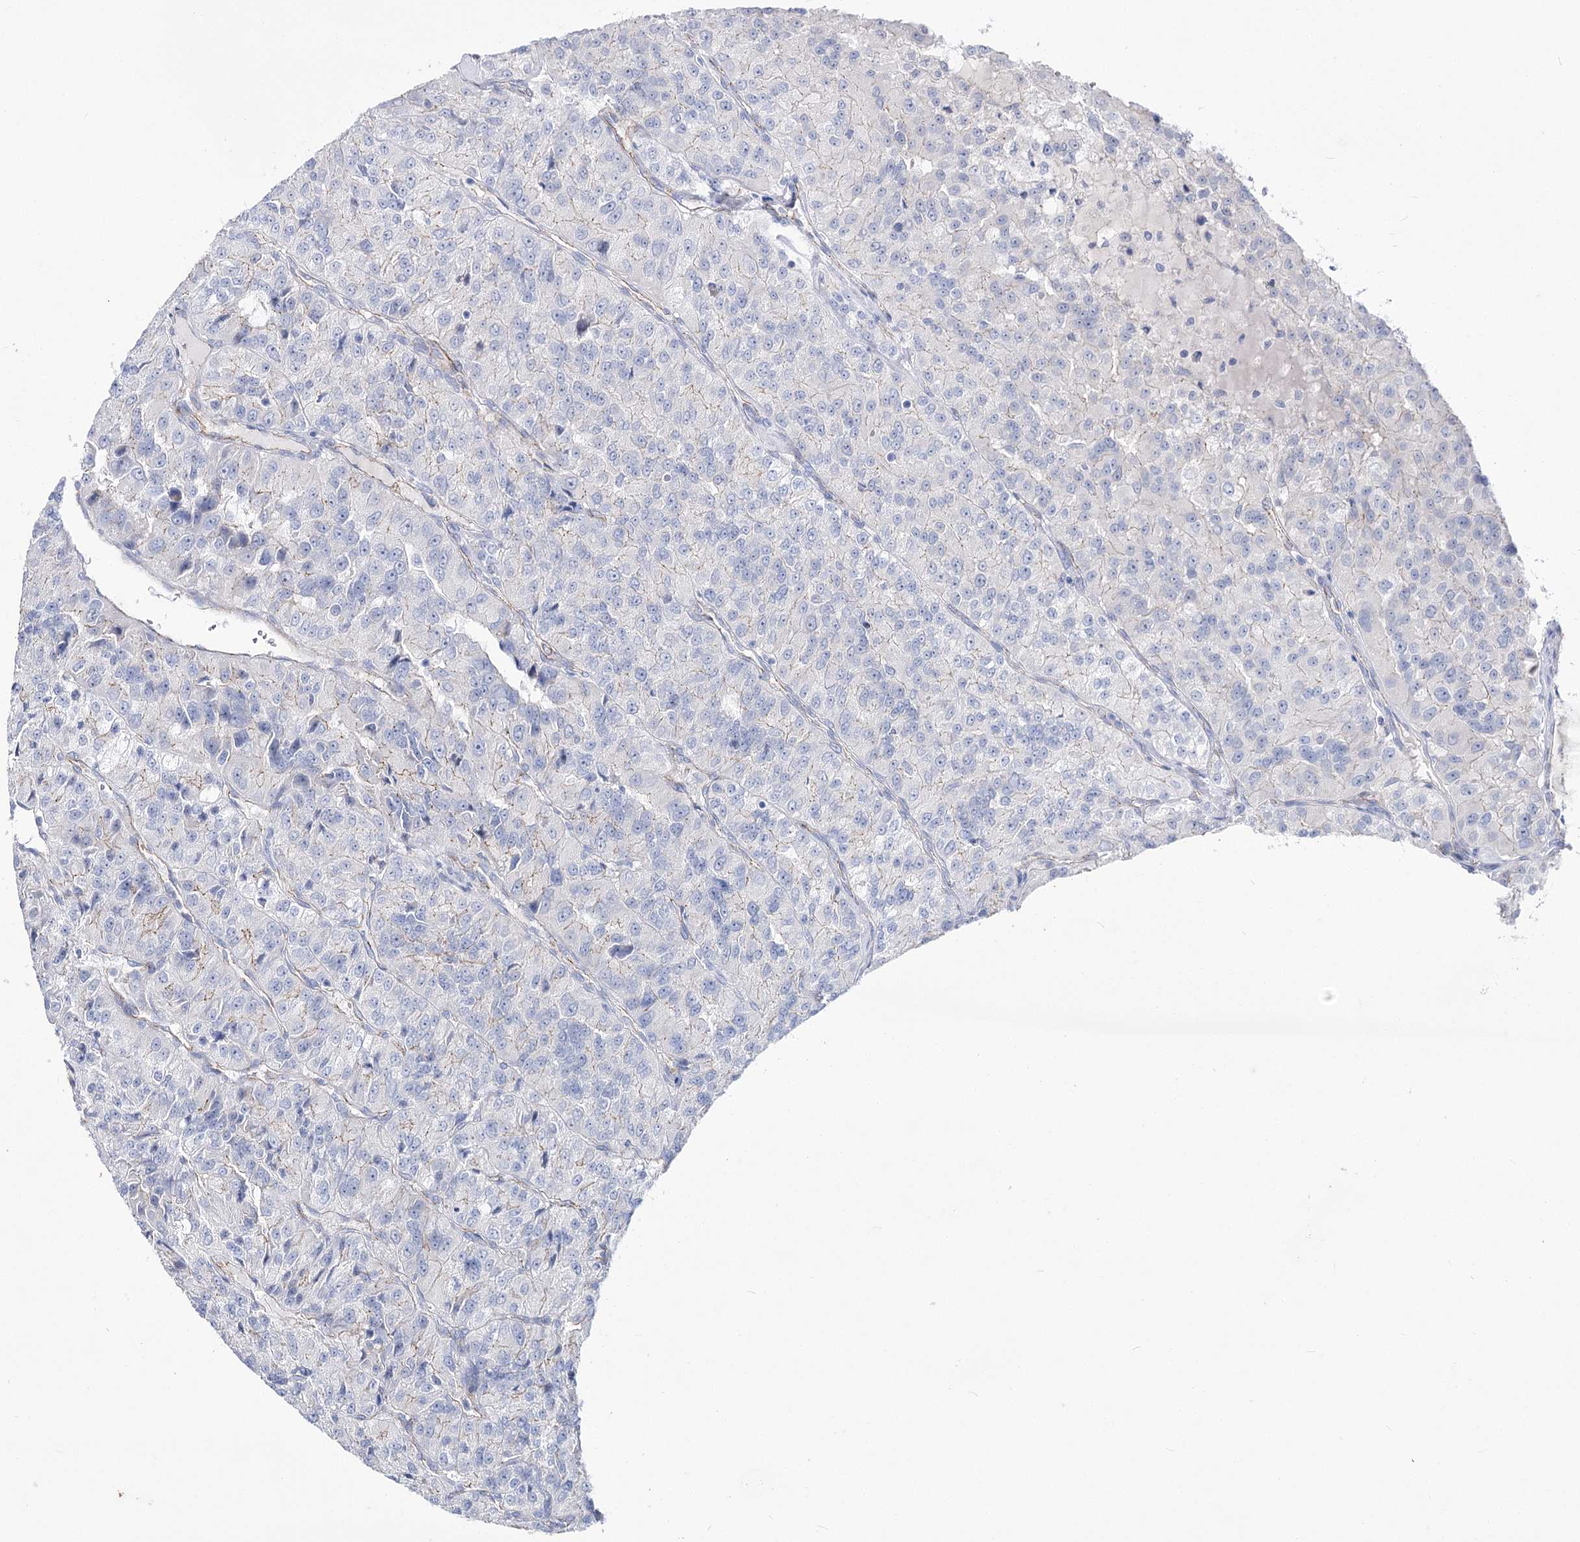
{"staining": {"intensity": "negative", "quantity": "none", "location": "none"}, "tissue": "renal cancer", "cell_type": "Tumor cells", "image_type": "cancer", "snomed": [{"axis": "morphology", "description": "Adenocarcinoma, NOS"}, {"axis": "topography", "description": "Kidney"}], "caption": "Immunohistochemistry (IHC) of renal adenocarcinoma reveals no expression in tumor cells.", "gene": "NRAP", "patient": {"sex": "female", "age": 63}}